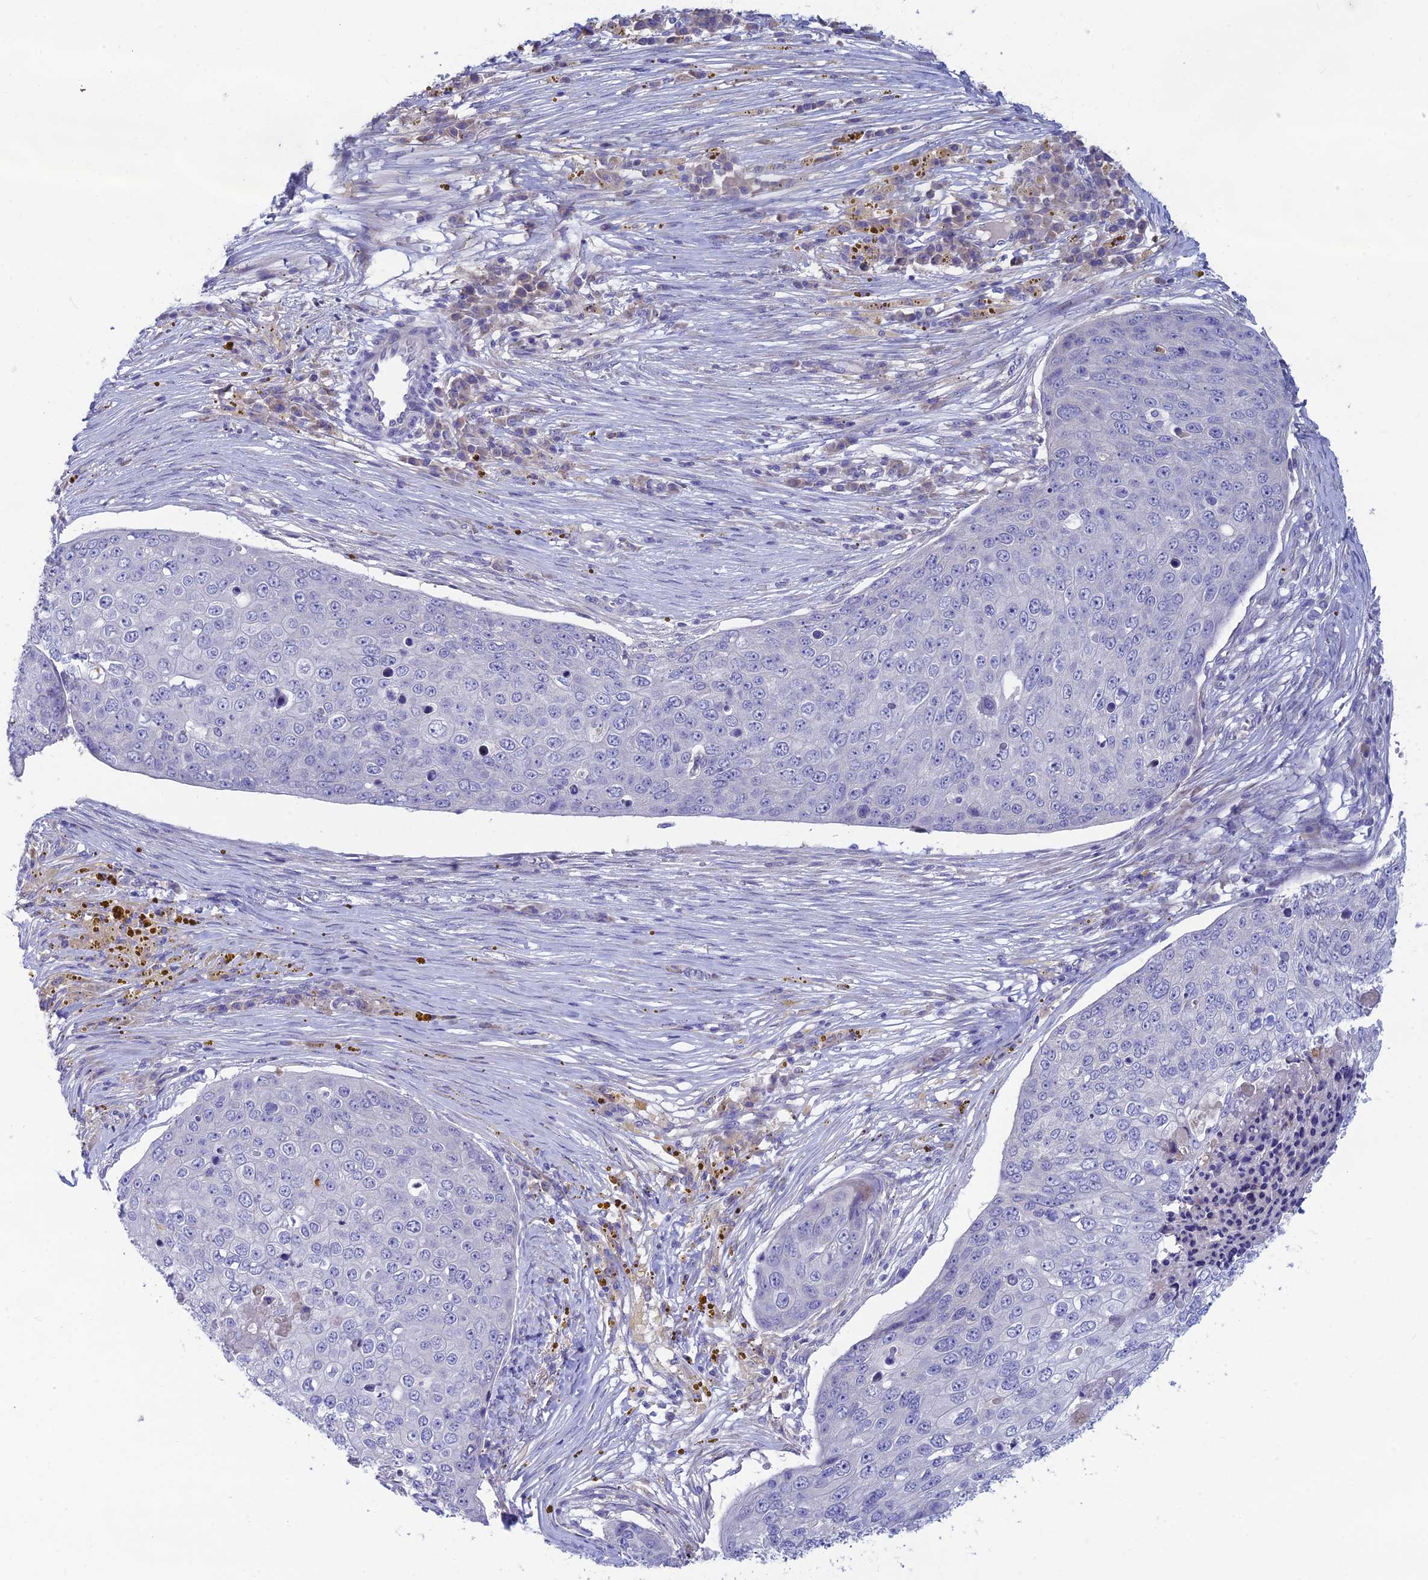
{"staining": {"intensity": "negative", "quantity": "none", "location": "none"}, "tissue": "skin cancer", "cell_type": "Tumor cells", "image_type": "cancer", "snomed": [{"axis": "morphology", "description": "Squamous cell carcinoma, NOS"}, {"axis": "topography", "description": "Skin"}], "caption": "The immunohistochemistry image has no significant expression in tumor cells of skin squamous cell carcinoma tissue.", "gene": "XPO7", "patient": {"sex": "male", "age": 71}}